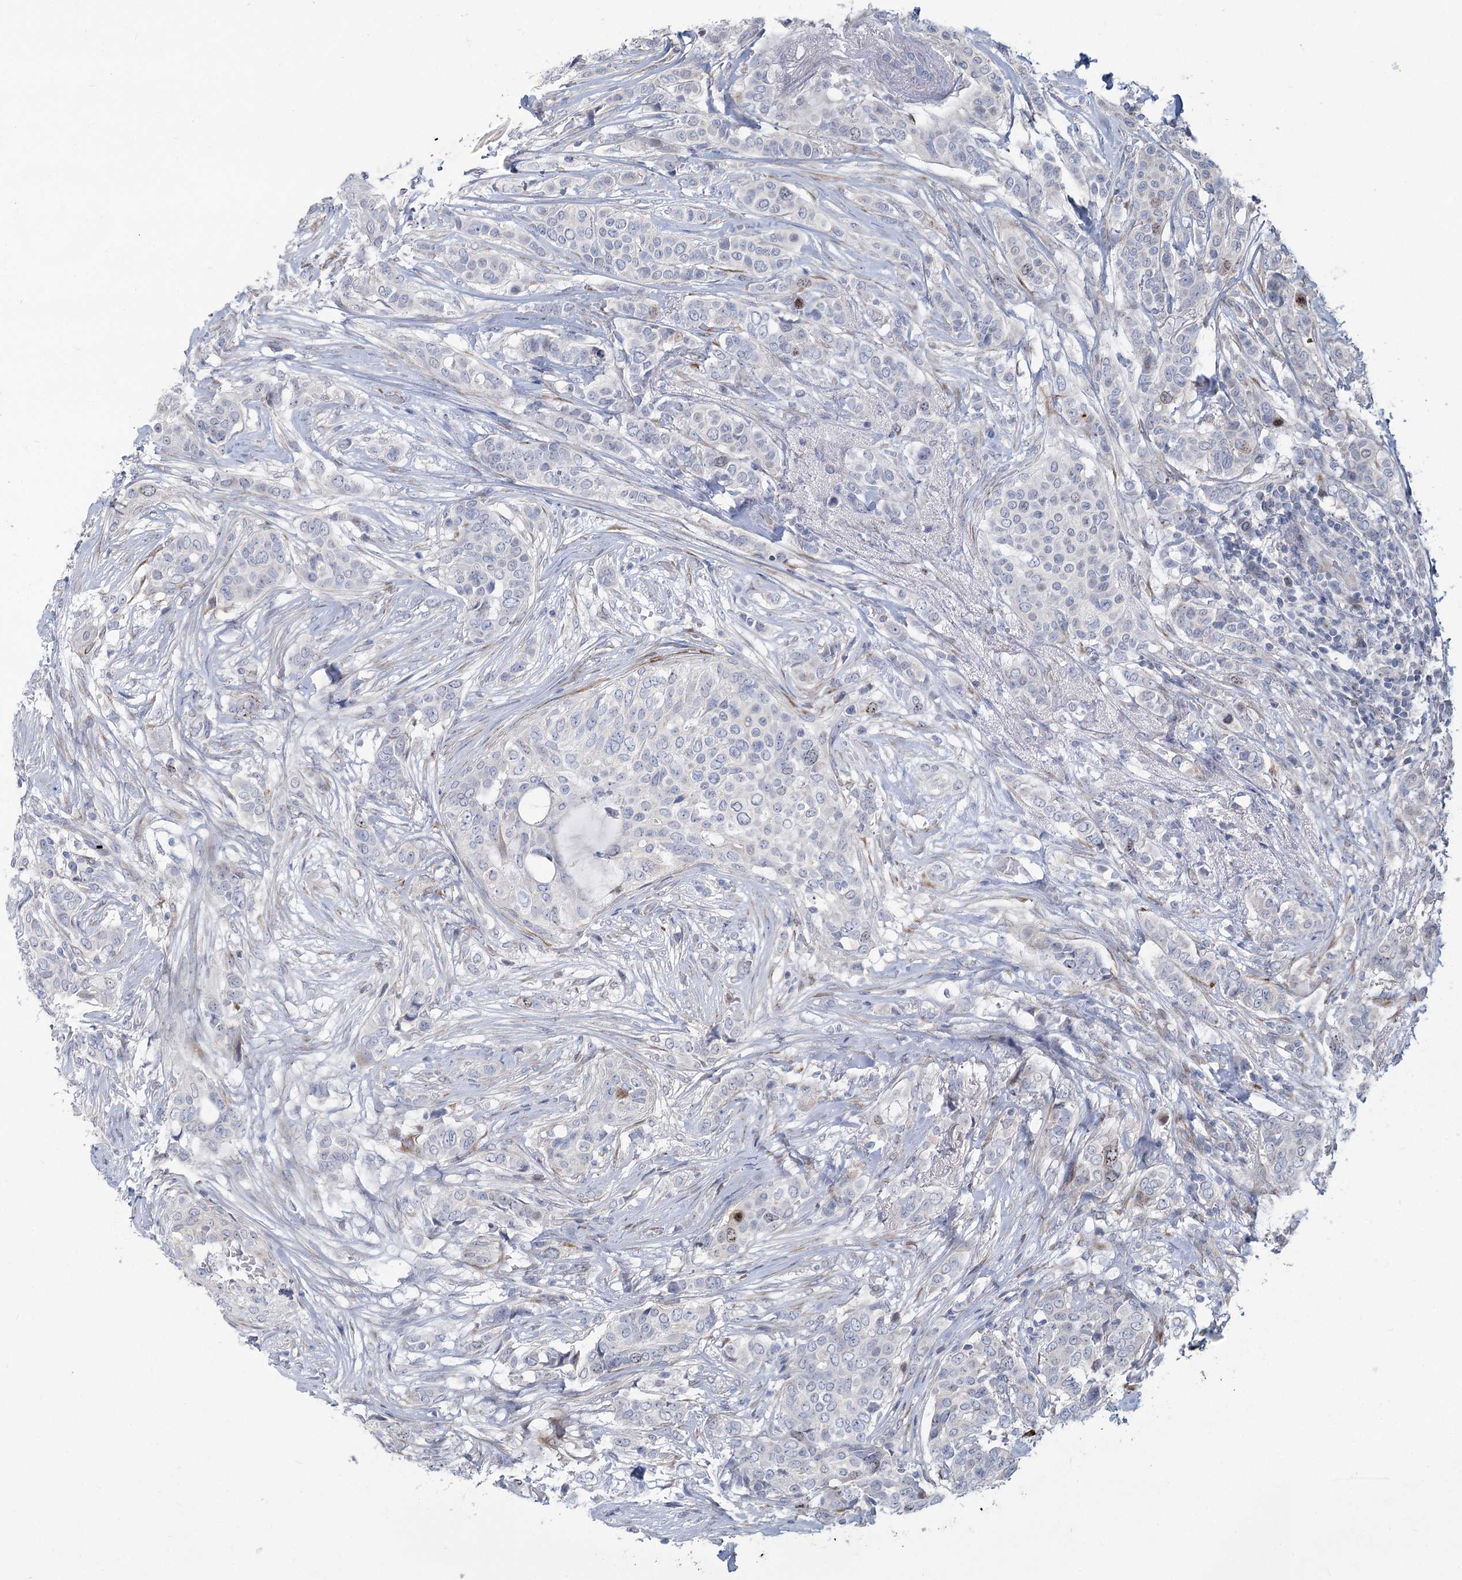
{"staining": {"intensity": "weak", "quantity": "<25%", "location": "nuclear"}, "tissue": "breast cancer", "cell_type": "Tumor cells", "image_type": "cancer", "snomed": [{"axis": "morphology", "description": "Lobular carcinoma"}, {"axis": "topography", "description": "Breast"}], "caption": "This is a image of immunohistochemistry staining of breast lobular carcinoma, which shows no staining in tumor cells.", "gene": "ABITRAM", "patient": {"sex": "female", "age": 51}}